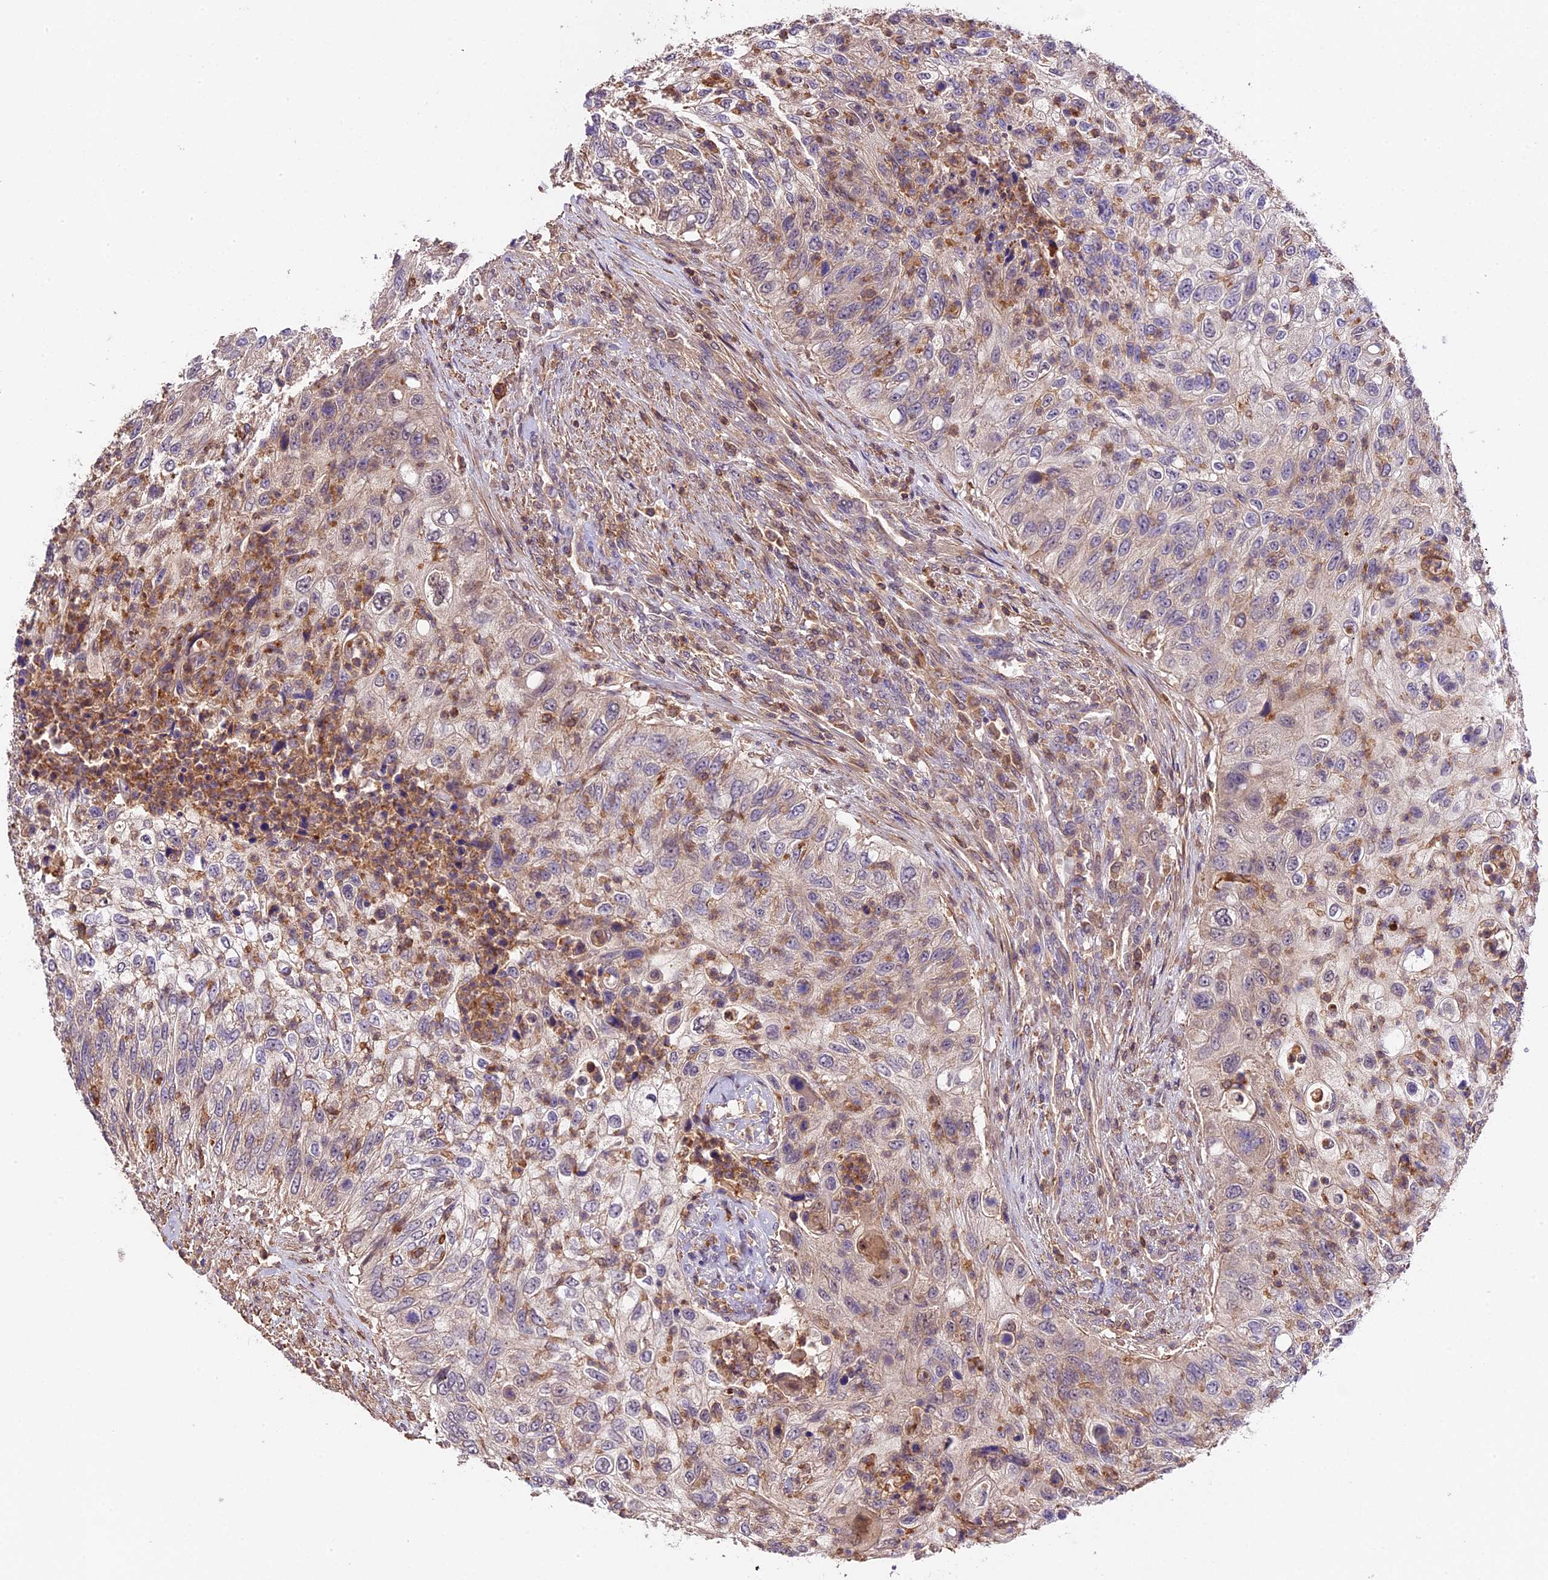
{"staining": {"intensity": "weak", "quantity": "25%-75%", "location": "cytoplasmic/membranous"}, "tissue": "urothelial cancer", "cell_type": "Tumor cells", "image_type": "cancer", "snomed": [{"axis": "morphology", "description": "Urothelial carcinoma, High grade"}, {"axis": "topography", "description": "Urinary bladder"}], "caption": "A brown stain labels weak cytoplasmic/membranous staining of a protein in high-grade urothelial carcinoma tumor cells. Immunohistochemistry (ihc) stains the protein of interest in brown and the nuclei are stained blue.", "gene": "SKIDA1", "patient": {"sex": "female", "age": 60}}